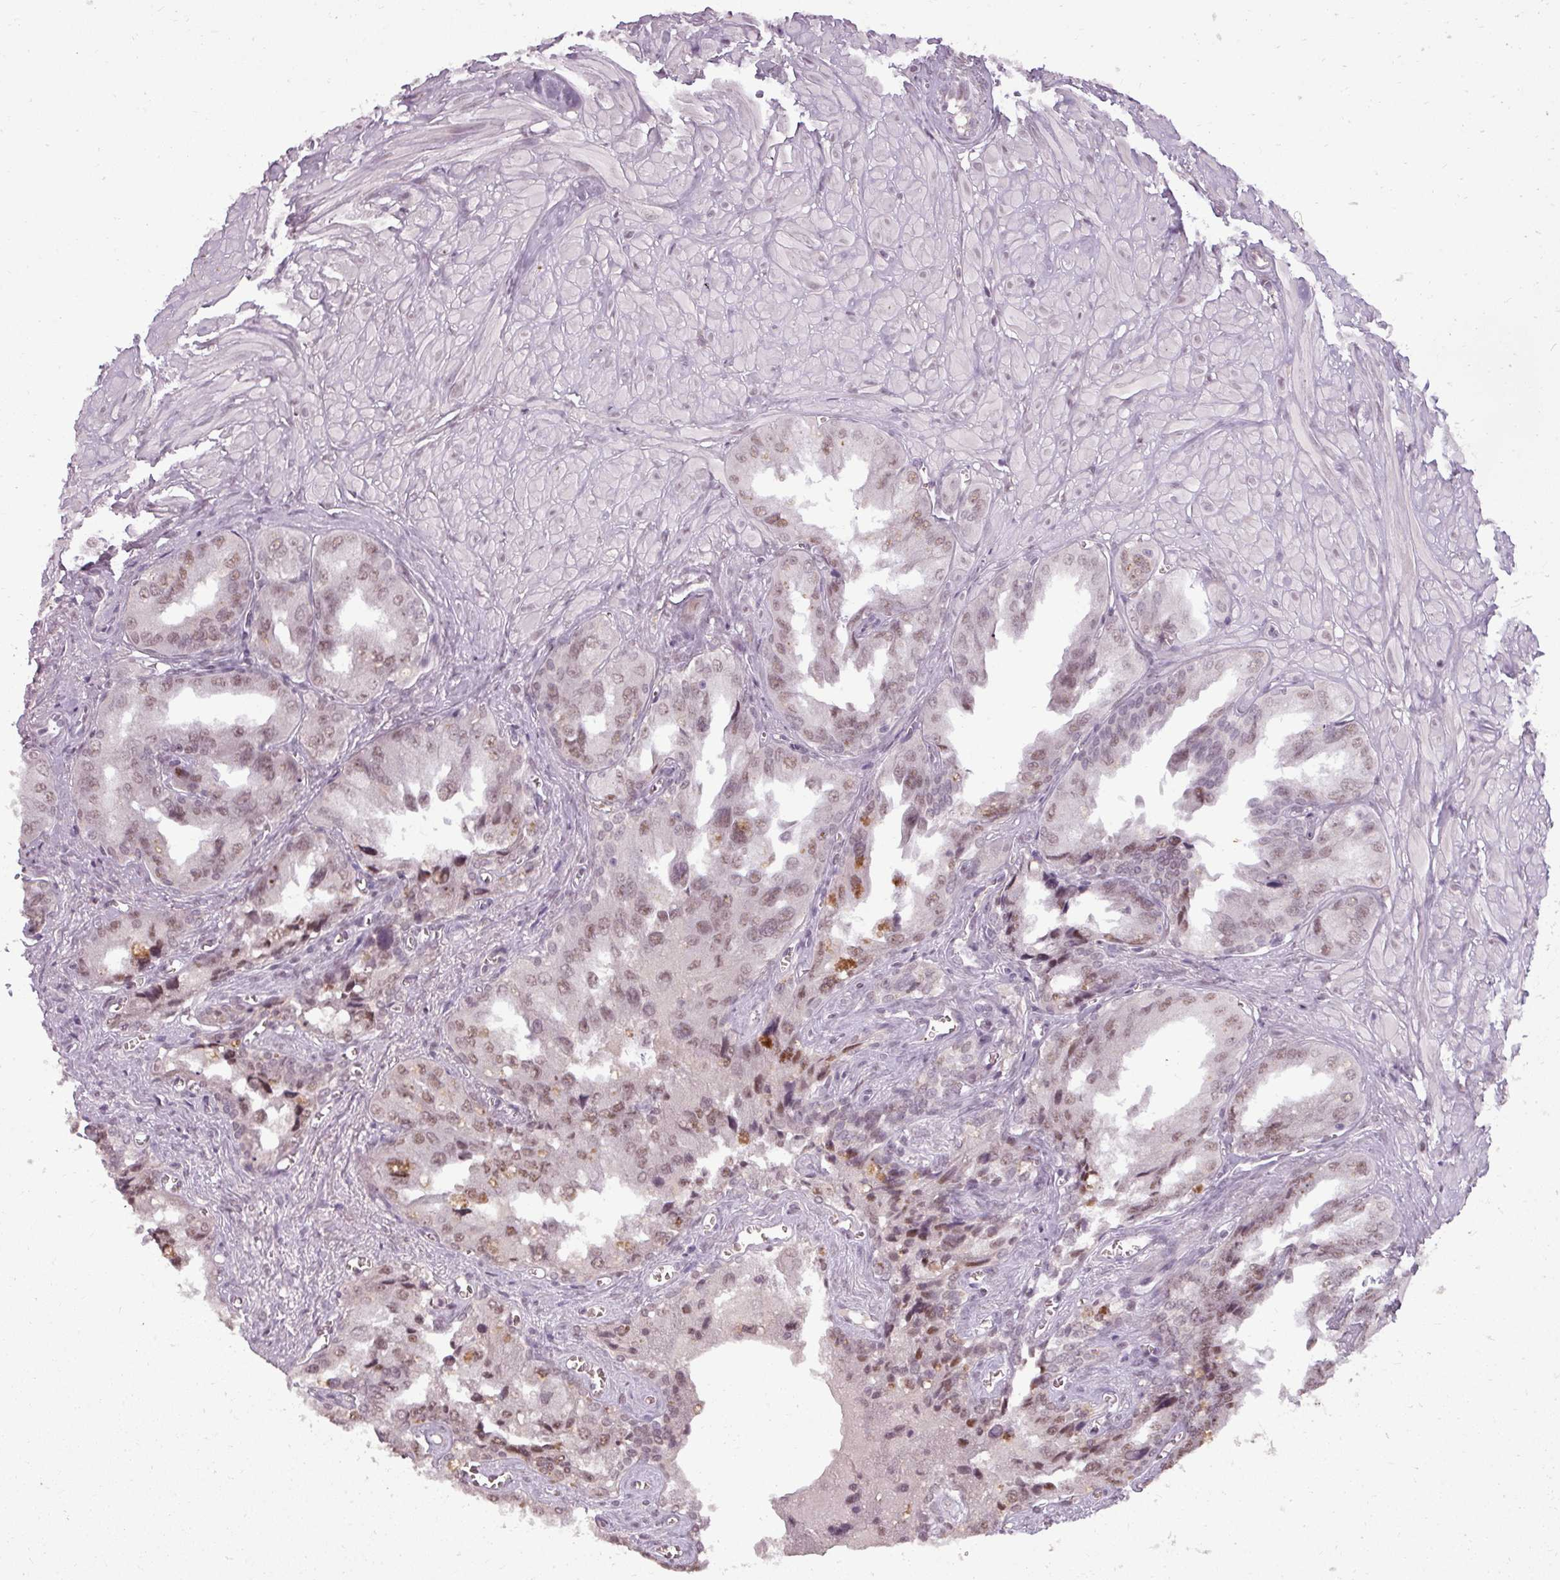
{"staining": {"intensity": "moderate", "quantity": "25%-75%", "location": "nuclear"}, "tissue": "seminal vesicle", "cell_type": "Glandular cells", "image_type": "normal", "snomed": [{"axis": "morphology", "description": "Normal tissue, NOS"}, {"axis": "topography", "description": "Seminal veicle"}], "caption": "A high-resolution histopathology image shows IHC staining of unremarkable seminal vesicle, which demonstrates moderate nuclear positivity in approximately 25%-75% of glandular cells.", "gene": "BCAS3", "patient": {"sex": "male", "age": 67}}